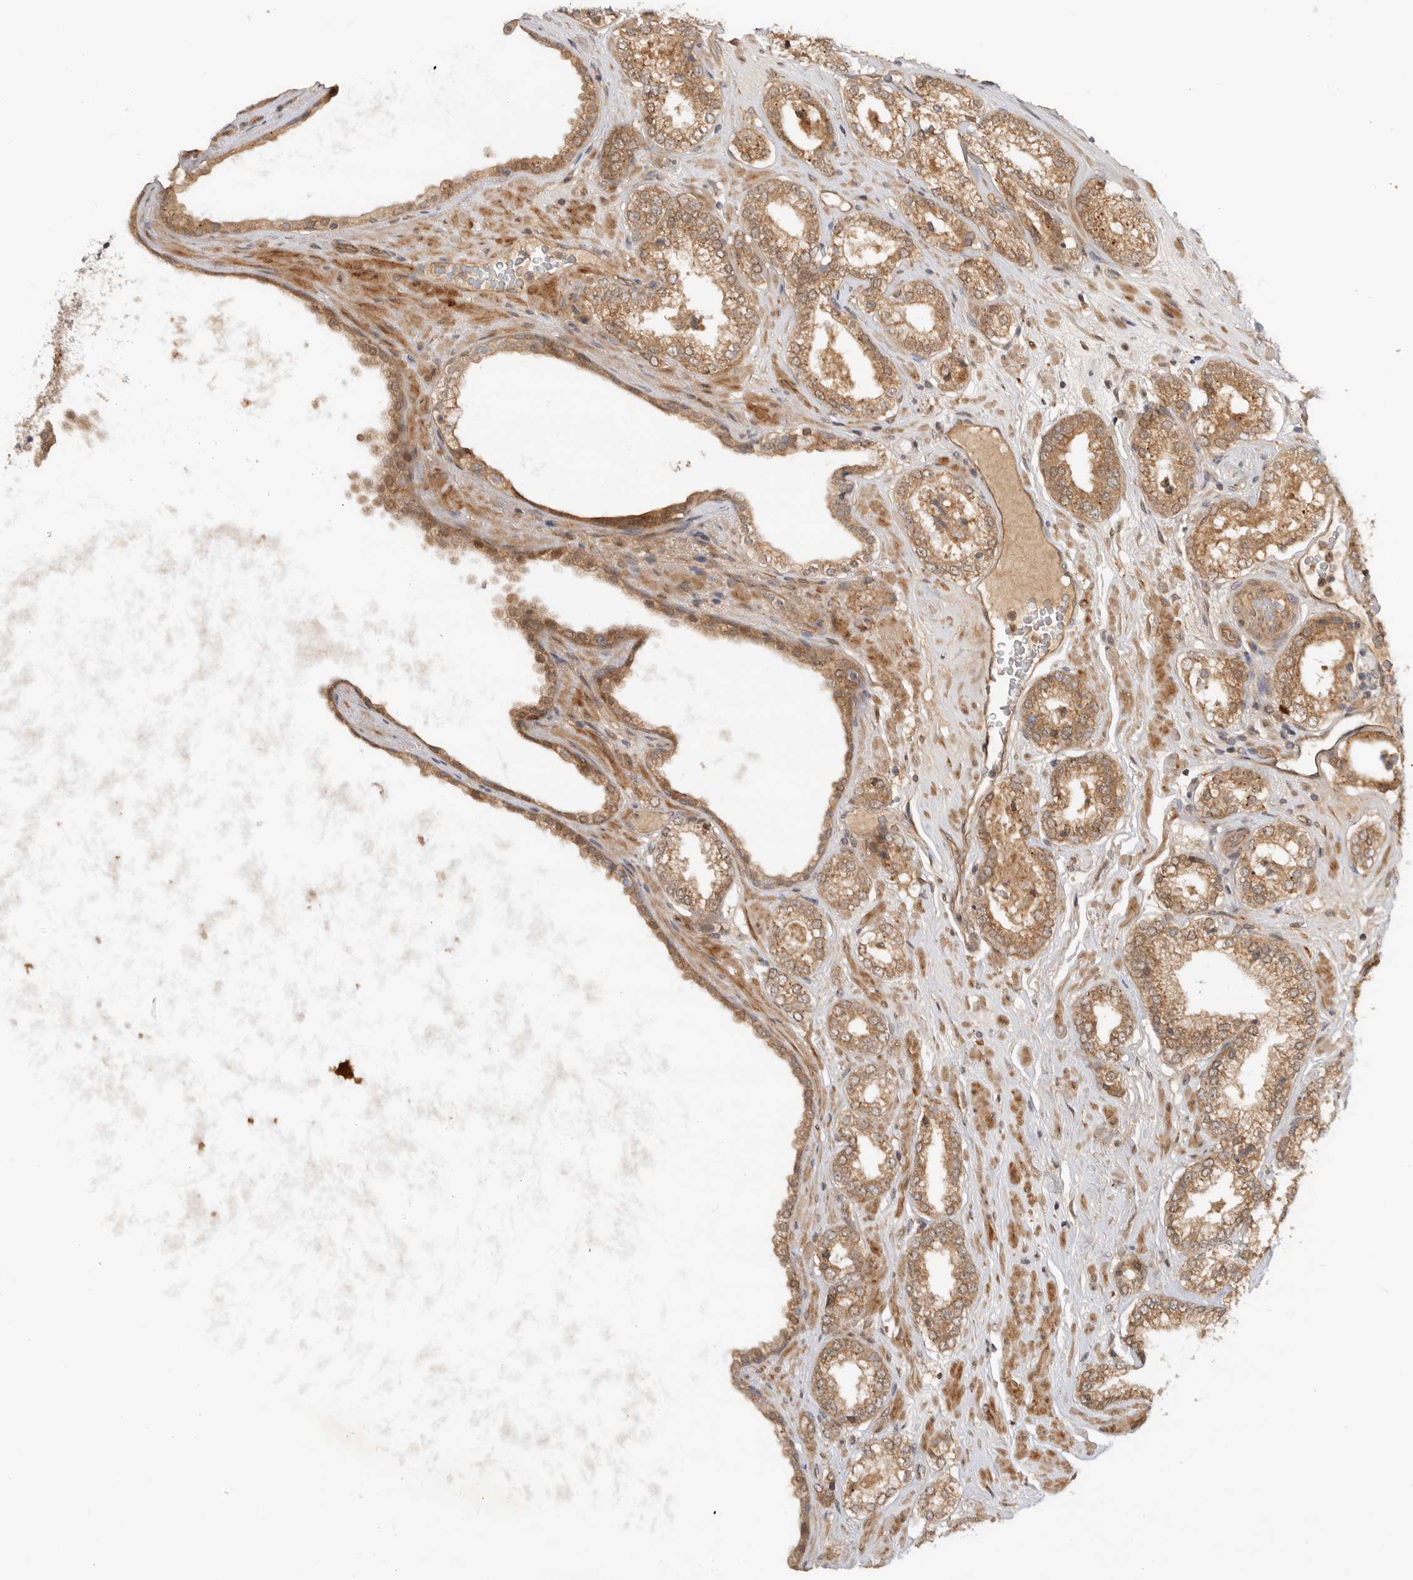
{"staining": {"intensity": "moderate", "quantity": ">75%", "location": "cytoplasmic/membranous"}, "tissue": "prostate cancer", "cell_type": "Tumor cells", "image_type": "cancer", "snomed": [{"axis": "morphology", "description": "Adenocarcinoma, Low grade"}, {"axis": "topography", "description": "Prostate"}], "caption": "This is a photomicrograph of immunohistochemistry (IHC) staining of prostate cancer, which shows moderate staining in the cytoplasmic/membranous of tumor cells.", "gene": "DCAF8", "patient": {"sex": "male", "age": 62}}